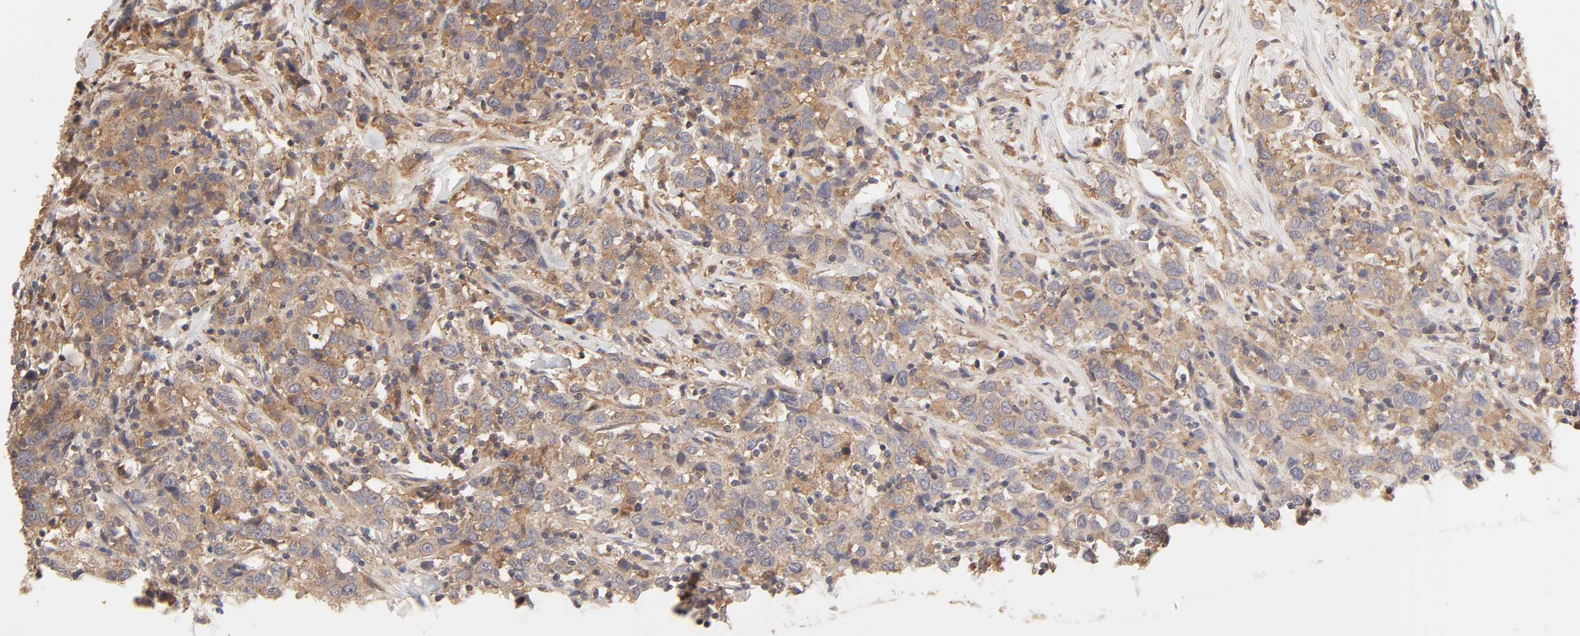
{"staining": {"intensity": "moderate", "quantity": ">75%", "location": "cytoplasmic/membranous"}, "tissue": "urothelial cancer", "cell_type": "Tumor cells", "image_type": "cancer", "snomed": [{"axis": "morphology", "description": "Urothelial carcinoma, High grade"}, {"axis": "topography", "description": "Urinary bladder"}], "caption": "A brown stain shows moderate cytoplasmic/membranous expression of a protein in human high-grade urothelial carcinoma tumor cells.", "gene": "AP1G2", "patient": {"sex": "male", "age": 61}}